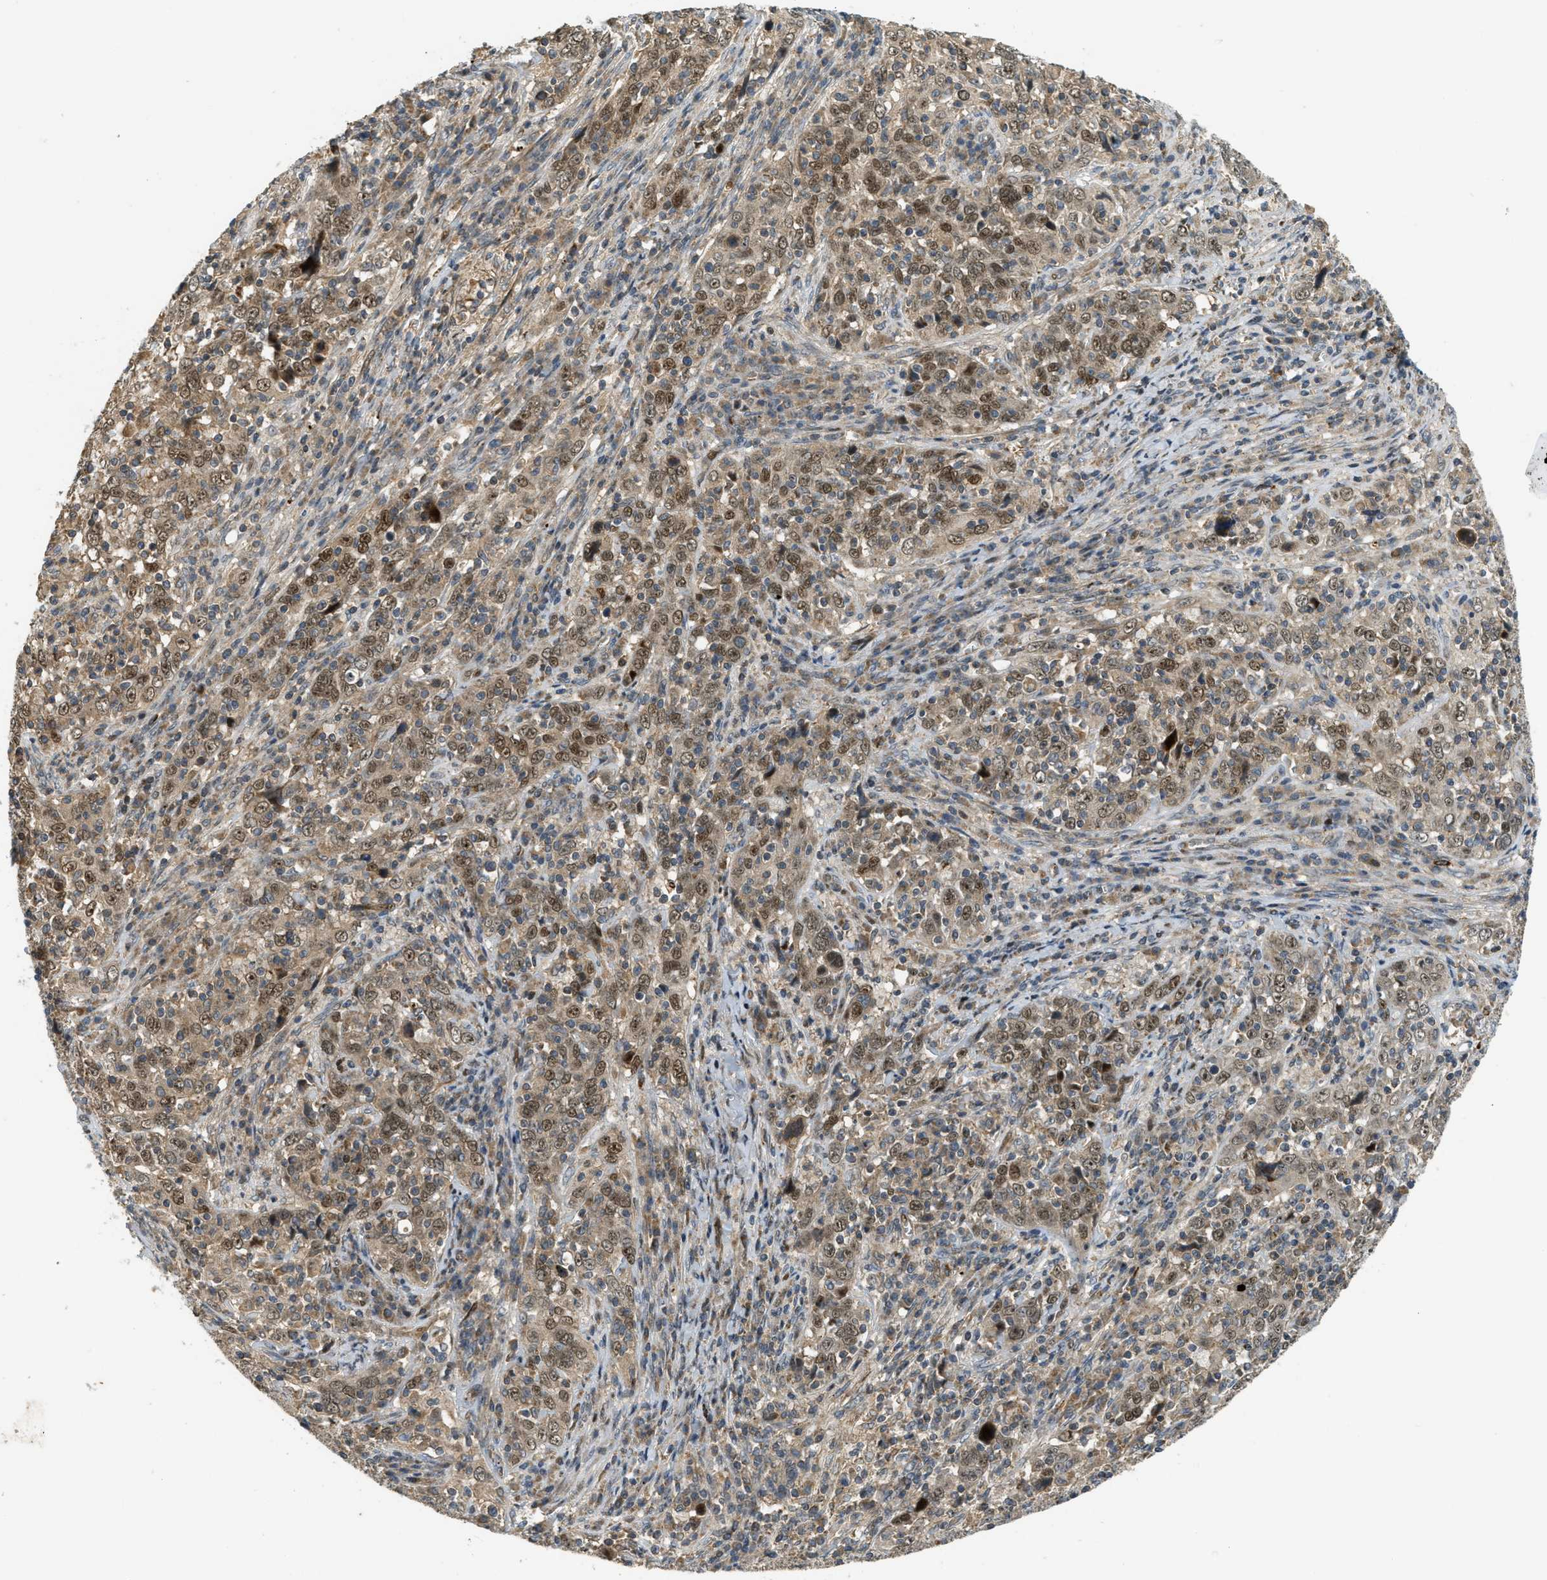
{"staining": {"intensity": "moderate", "quantity": "25%-75%", "location": "cytoplasmic/membranous,nuclear"}, "tissue": "cervical cancer", "cell_type": "Tumor cells", "image_type": "cancer", "snomed": [{"axis": "morphology", "description": "Squamous cell carcinoma, NOS"}, {"axis": "topography", "description": "Cervix"}], "caption": "Protein staining displays moderate cytoplasmic/membranous and nuclear staining in about 25%-75% of tumor cells in cervical cancer.", "gene": "TRAPPC14", "patient": {"sex": "female", "age": 46}}